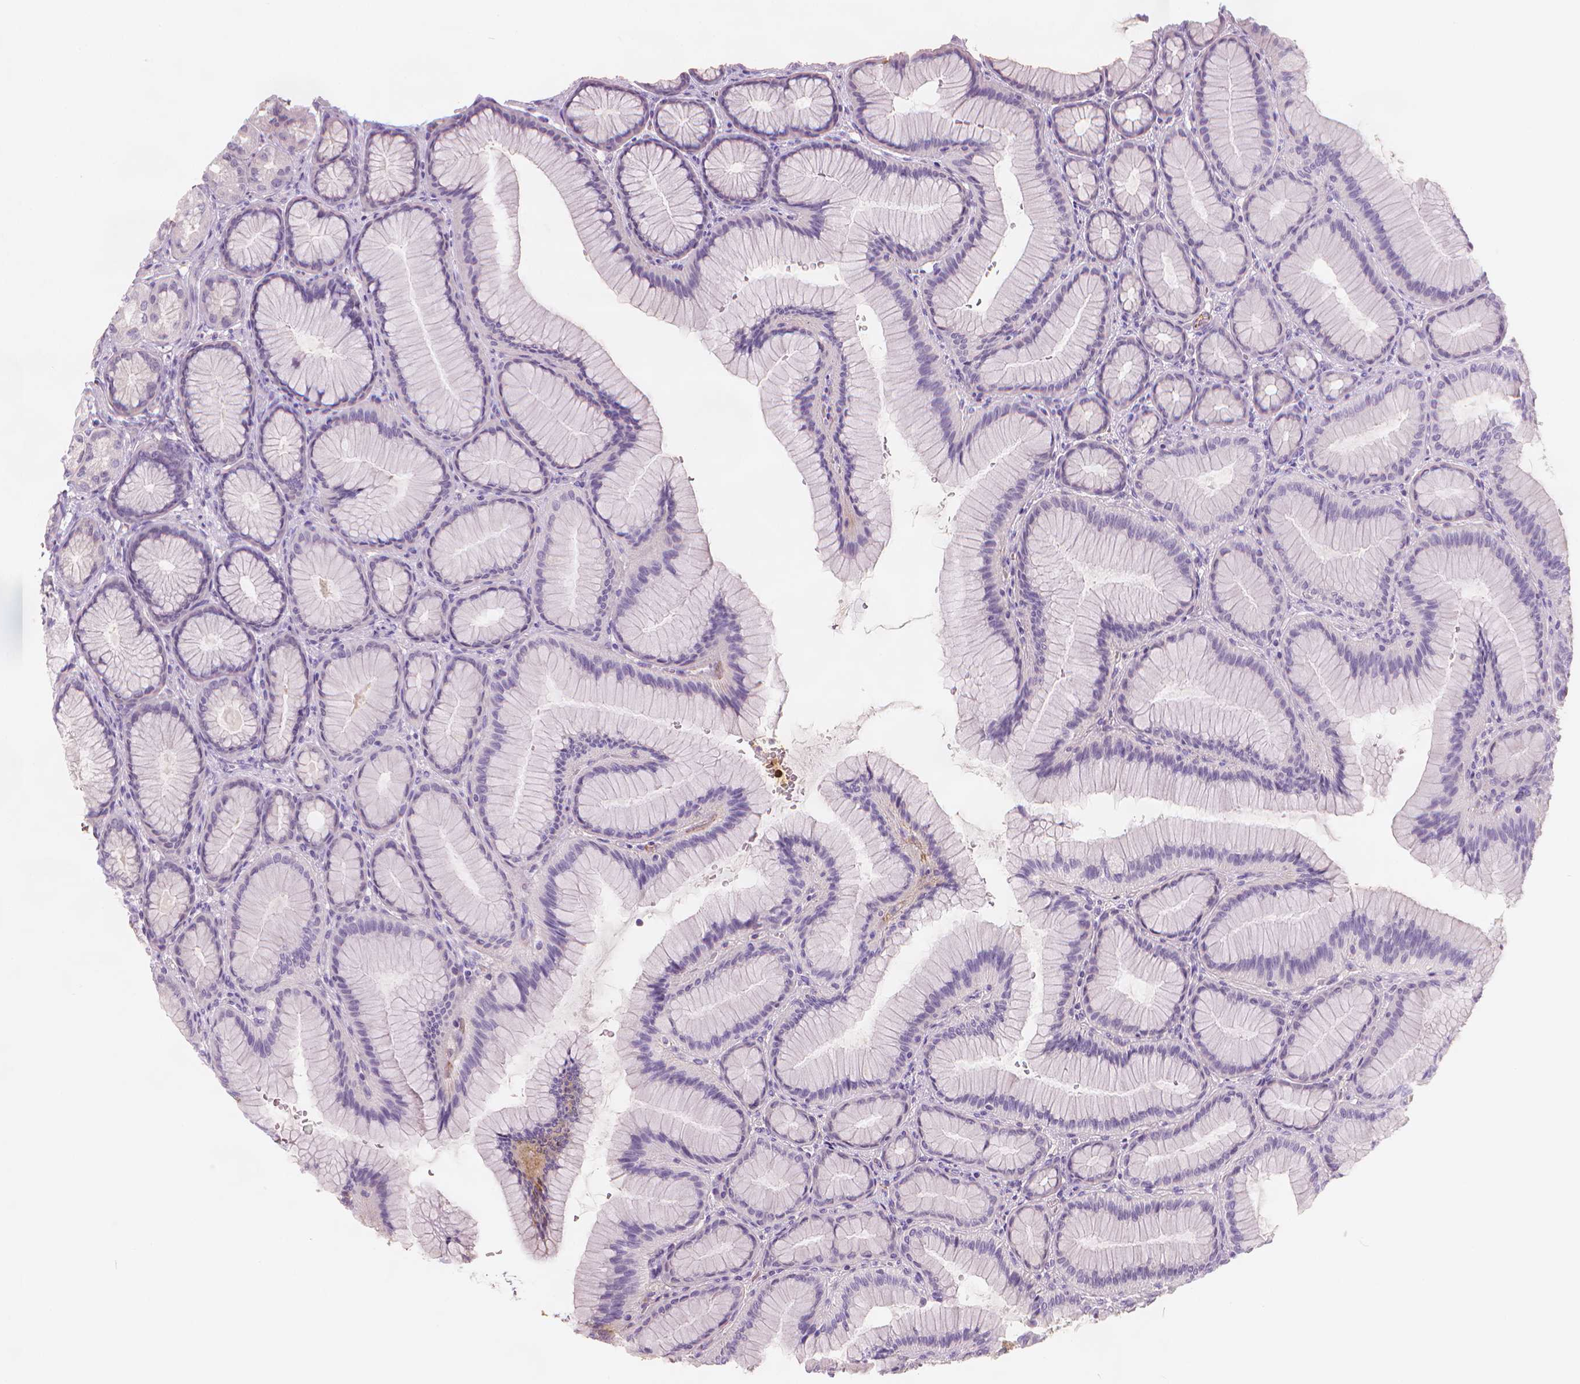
{"staining": {"intensity": "negative", "quantity": "none", "location": "none"}, "tissue": "stomach", "cell_type": "Glandular cells", "image_type": "normal", "snomed": [{"axis": "morphology", "description": "Normal tissue, NOS"}, {"axis": "morphology", "description": "Adenocarcinoma, NOS"}, {"axis": "morphology", "description": "Adenocarcinoma, High grade"}, {"axis": "topography", "description": "Stomach, upper"}, {"axis": "topography", "description": "Stomach"}], "caption": "Immunohistochemistry (IHC) histopathology image of unremarkable stomach: human stomach stained with DAB shows no significant protein staining in glandular cells.", "gene": "APOA4", "patient": {"sex": "female", "age": 65}}